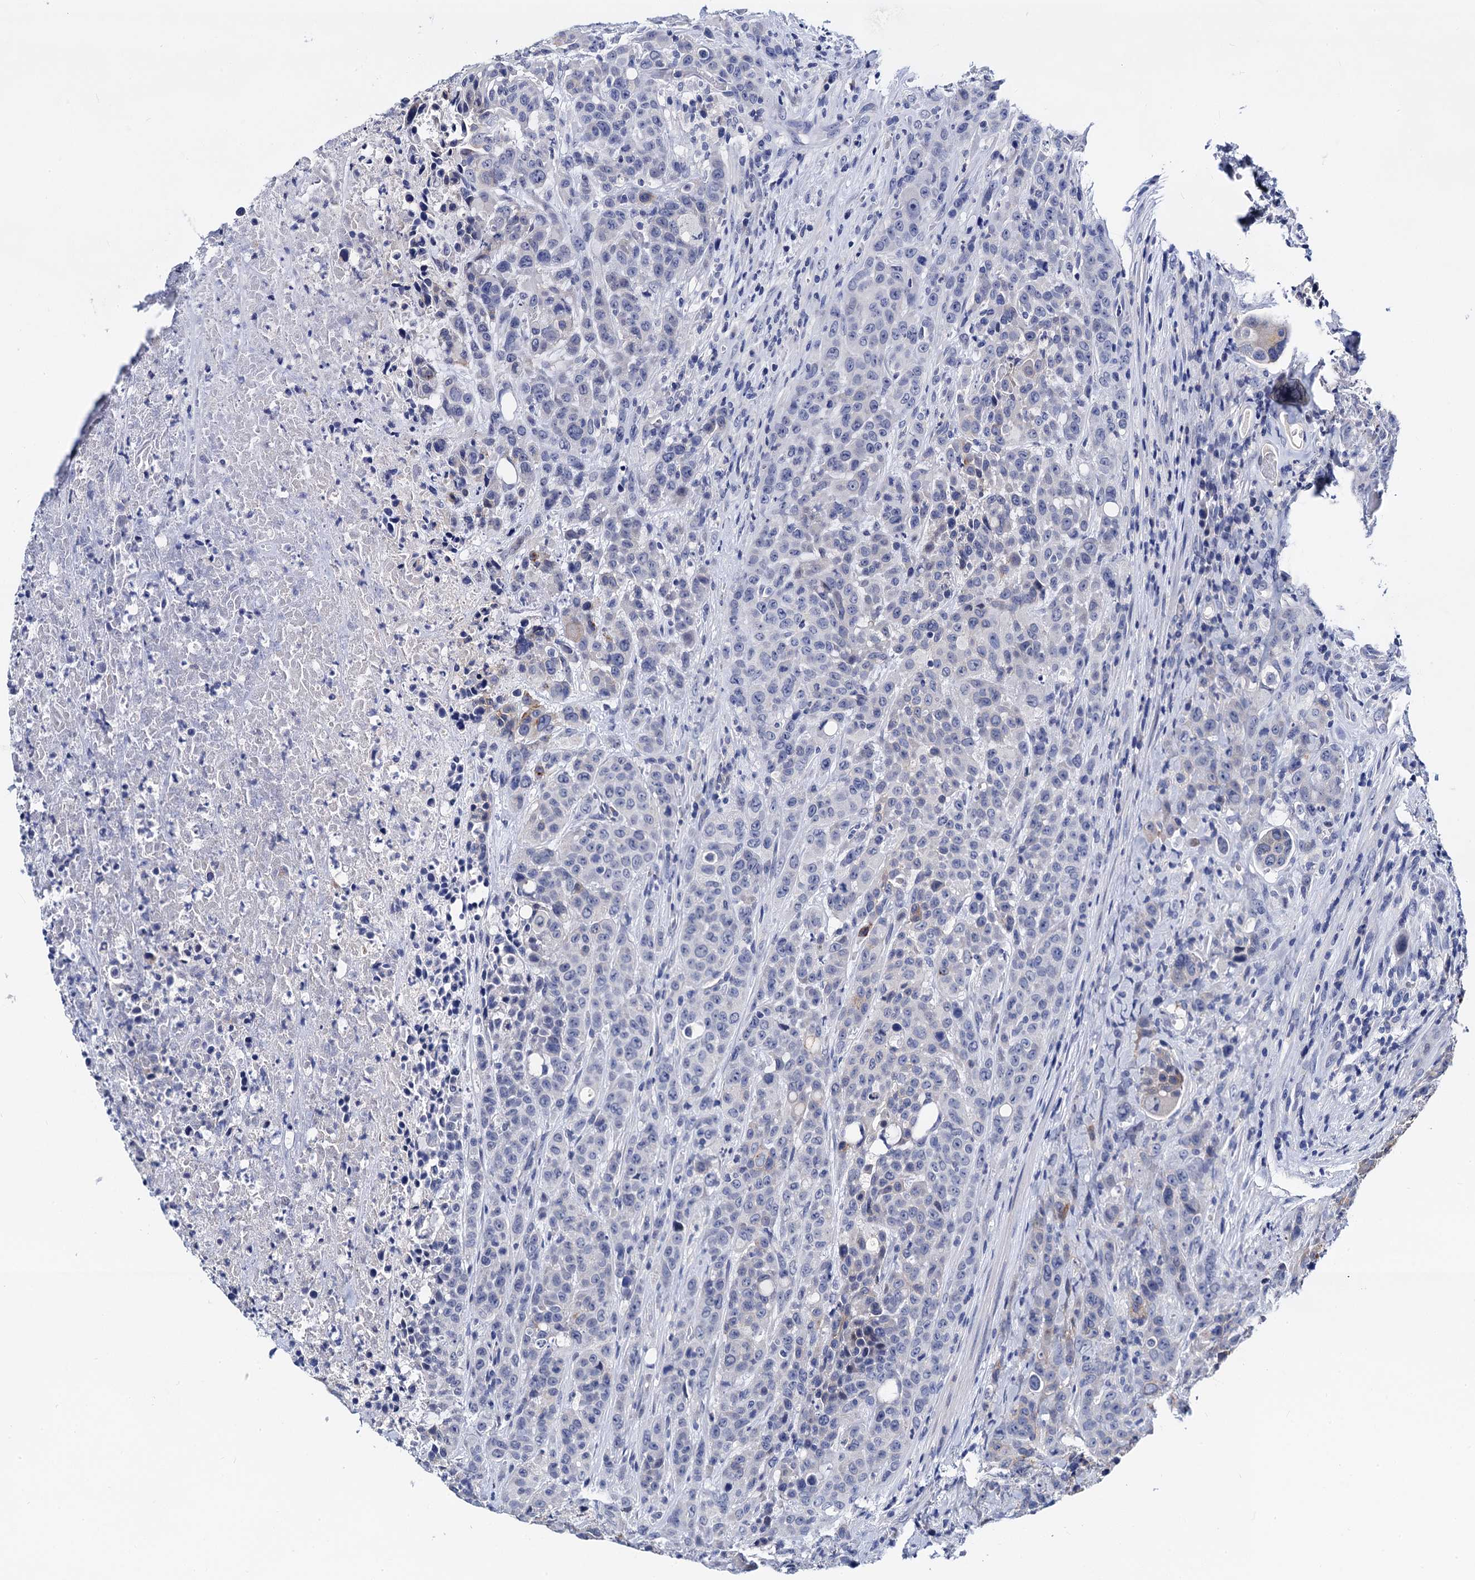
{"staining": {"intensity": "negative", "quantity": "none", "location": "none"}, "tissue": "colorectal cancer", "cell_type": "Tumor cells", "image_type": "cancer", "snomed": [{"axis": "morphology", "description": "Adenocarcinoma, NOS"}, {"axis": "topography", "description": "Colon"}], "caption": "There is no significant positivity in tumor cells of adenocarcinoma (colorectal).", "gene": "LYPD3", "patient": {"sex": "male", "age": 62}}